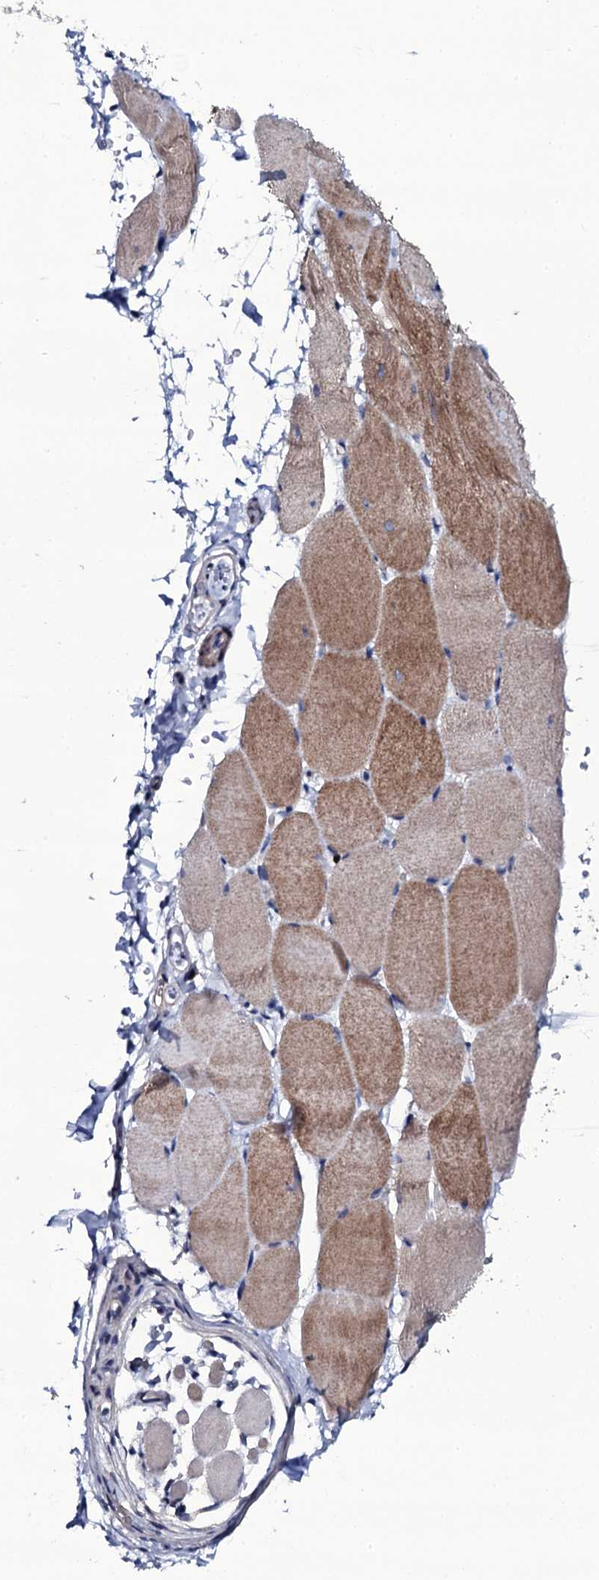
{"staining": {"intensity": "moderate", "quantity": "<25%", "location": "cytoplasmic/membranous"}, "tissue": "skeletal muscle", "cell_type": "Myocytes", "image_type": "normal", "snomed": [{"axis": "morphology", "description": "Normal tissue, NOS"}, {"axis": "topography", "description": "Skeletal muscle"}, {"axis": "topography", "description": "Parathyroid gland"}], "caption": "Immunohistochemical staining of benign skeletal muscle demonstrates moderate cytoplasmic/membranous protein expression in approximately <25% of myocytes. The protein is stained brown, and the nuclei are stained in blue (DAB IHC with brightfield microscopy, high magnification).", "gene": "NPM2", "patient": {"sex": "female", "age": 37}}